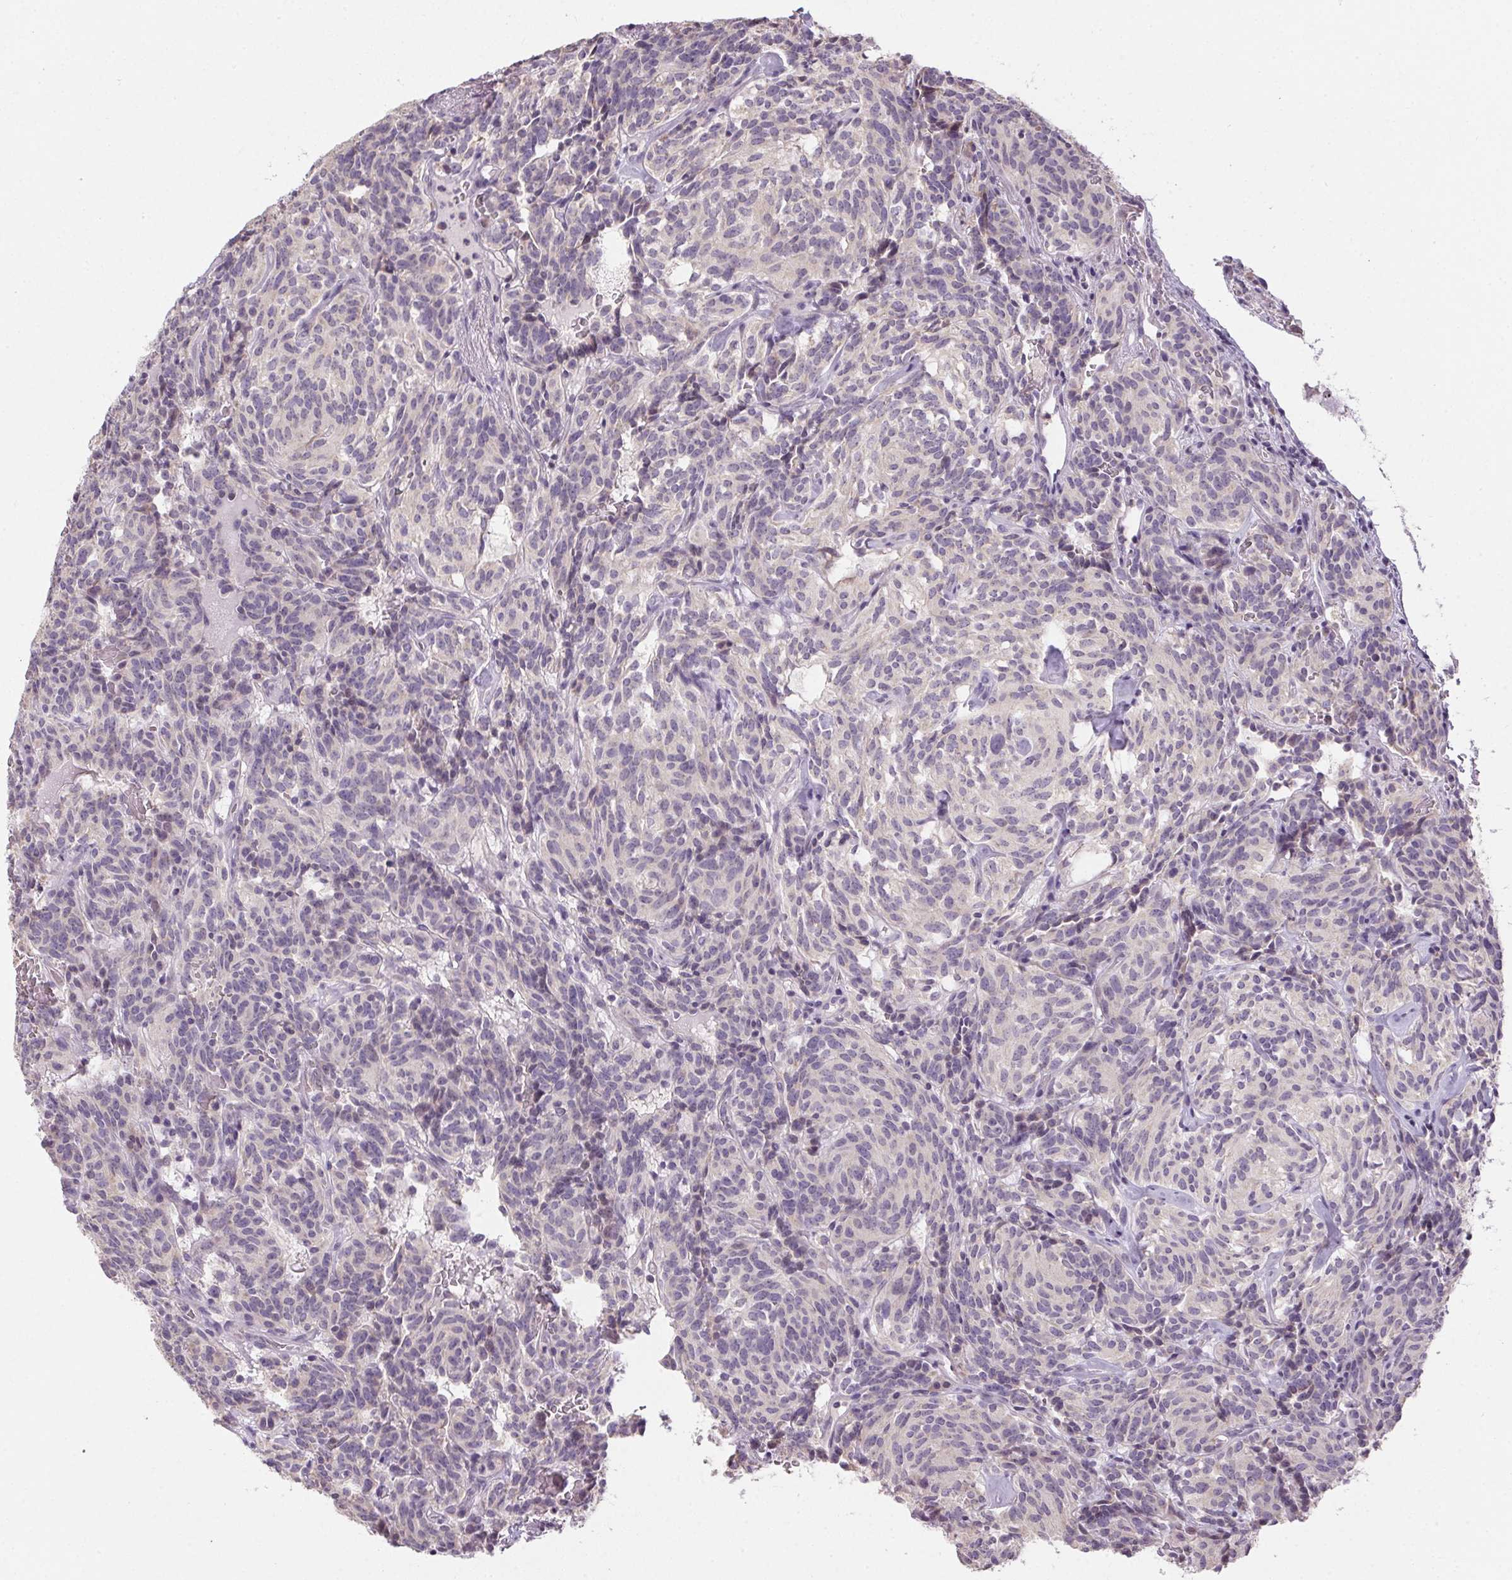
{"staining": {"intensity": "negative", "quantity": "none", "location": "none"}, "tissue": "carcinoid", "cell_type": "Tumor cells", "image_type": "cancer", "snomed": [{"axis": "morphology", "description": "Carcinoid, malignant, NOS"}, {"axis": "topography", "description": "Lung"}], "caption": "DAB immunohistochemical staining of human malignant carcinoid exhibits no significant expression in tumor cells.", "gene": "SPACA9", "patient": {"sex": "female", "age": 61}}